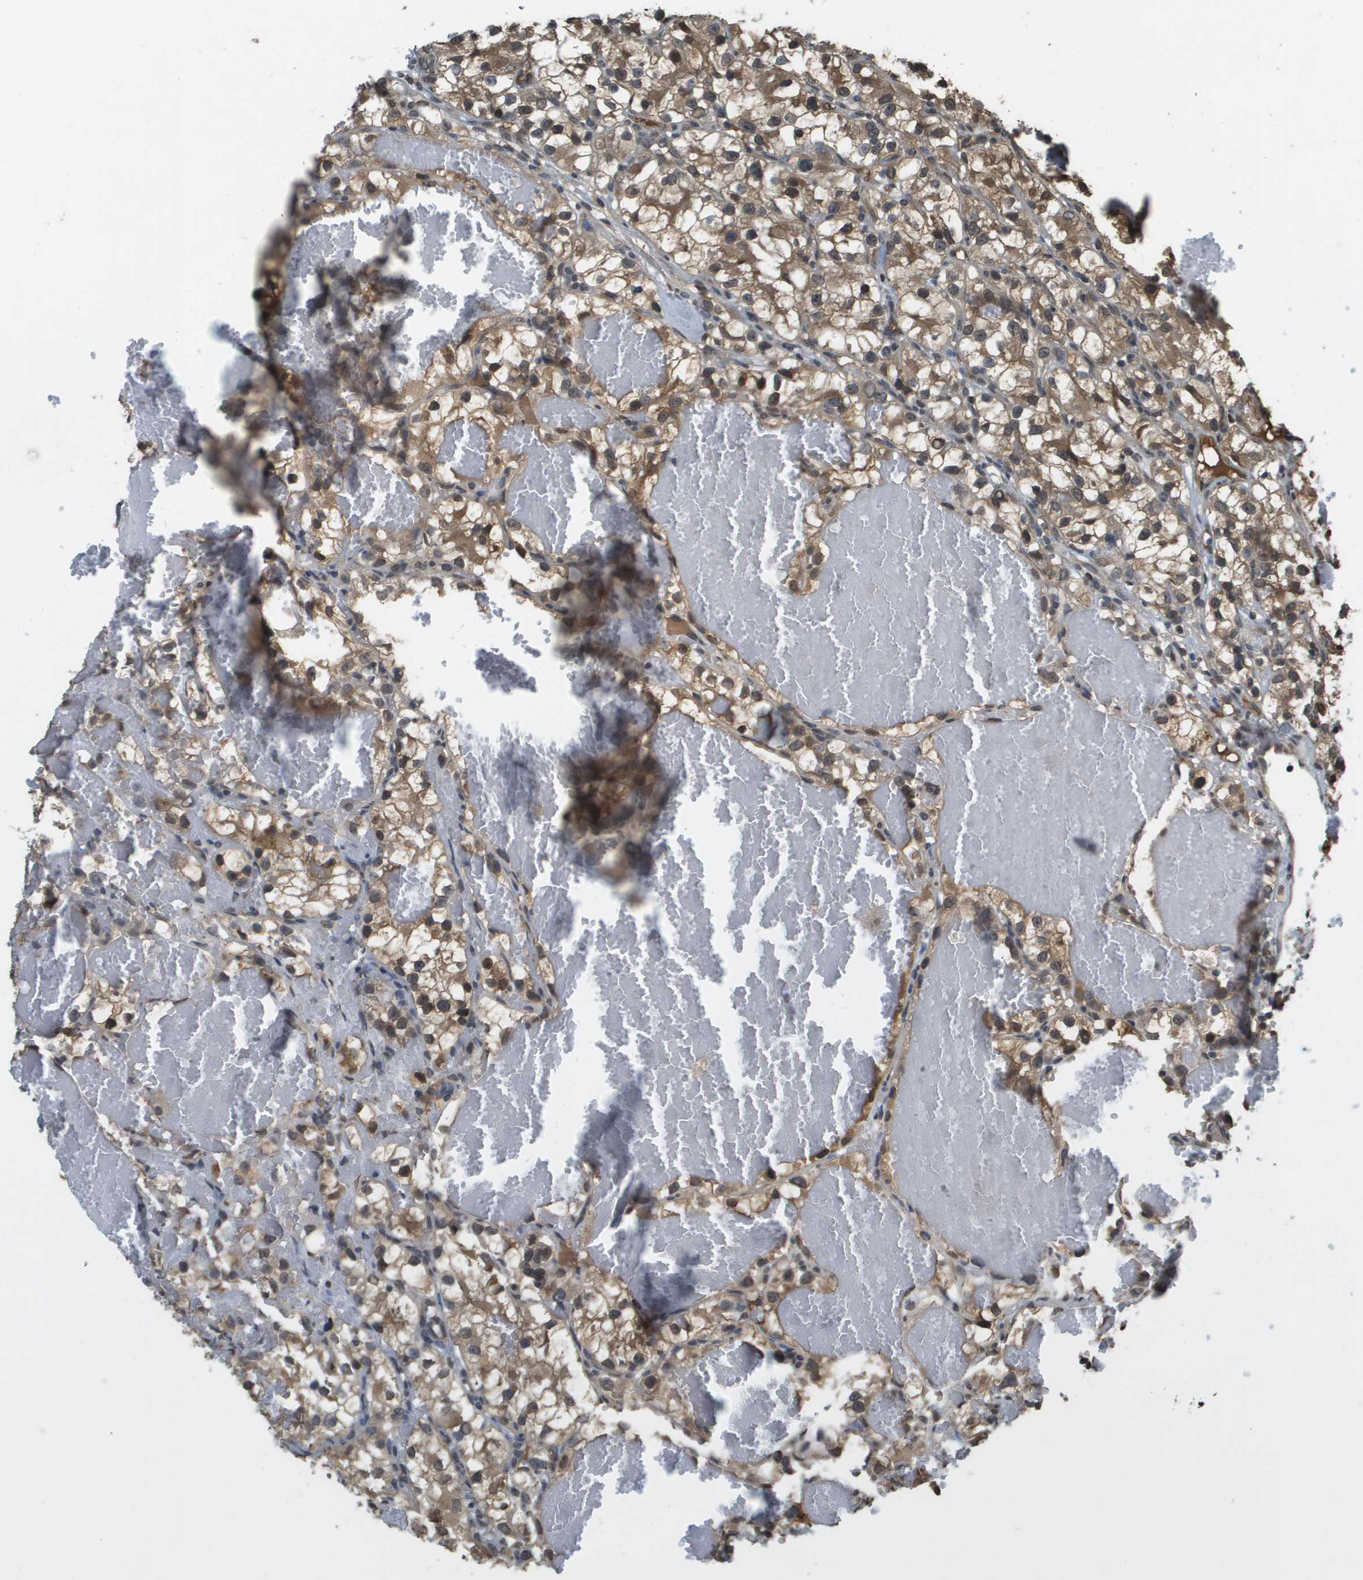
{"staining": {"intensity": "moderate", "quantity": ">75%", "location": "cytoplasmic/membranous"}, "tissue": "renal cancer", "cell_type": "Tumor cells", "image_type": "cancer", "snomed": [{"axis": "morphology", "description": "Adenocarcinoma, NOS"}, {"axis": "topography", "description": "Kidney"}], "caption": "Protein expression analysis of human adenocarcinoma (renal) reveals moderate cytoplasmic/membranous staining in about >75% of tumor cells.", "gene": "NDRG2", "patient": {"sex": "female", "age": 57}}